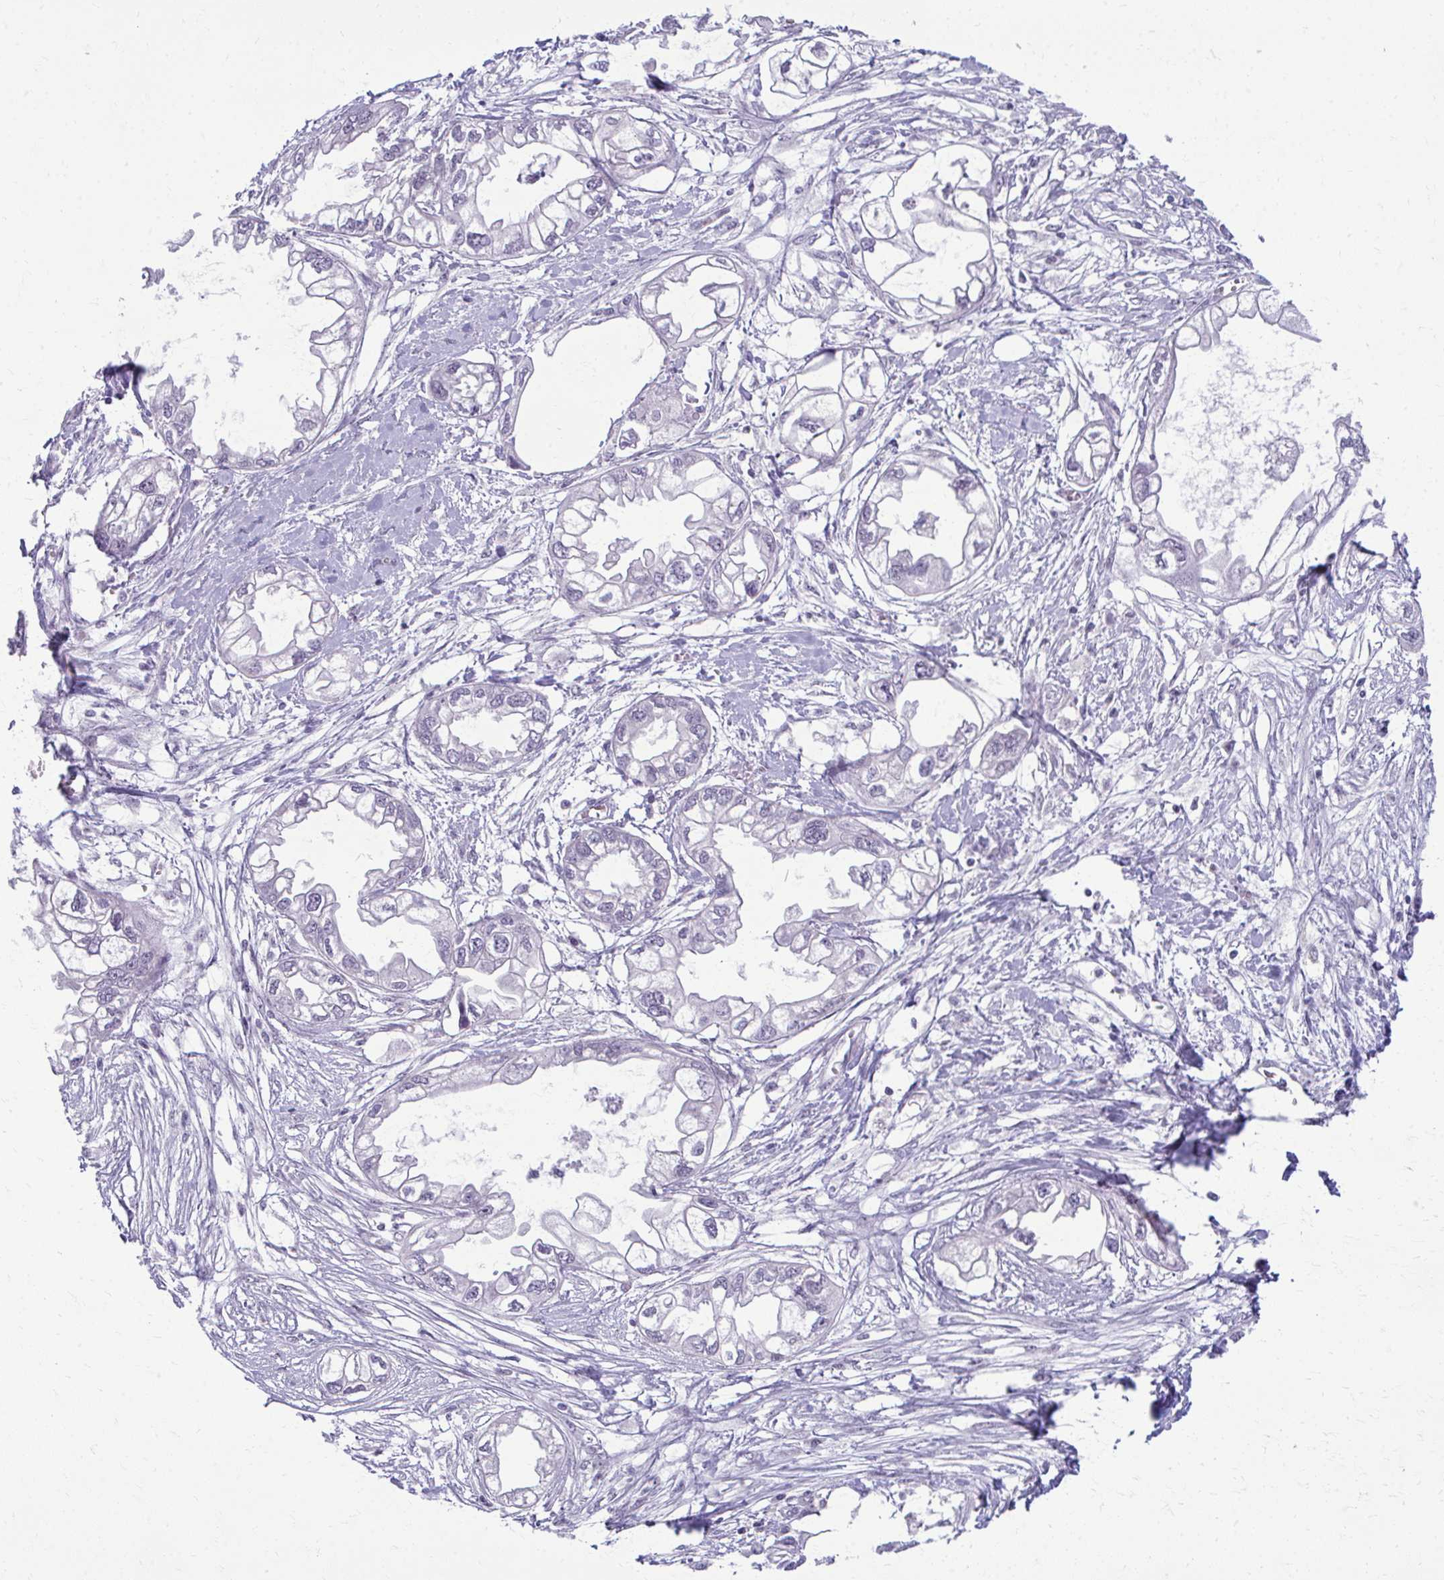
{"staining": {"intensity": "negative", "quantity": "none", "location": "none"}, "tissue": "endometrial cancer", "cell_type": "Tumor cells", "image_type": "cancer", "snomed": [{"axis": "morphology", "description": "Adenocarcinoma, NOS"}, {"axis": "morphology", "description": "Adenocarcinoma, metastatic, NOS"}, {"axis": "topography", "description": "Adipose tissue"}, {"axis": "topography", "description": "Endometrium"}], "caption": "Immunohistochemical staining of endometrial cancer (adenocarcinoma) displays no significant staining in tumor cells.", "gene": "MAF1", "patient": {"sex": "female", "age": 67}}